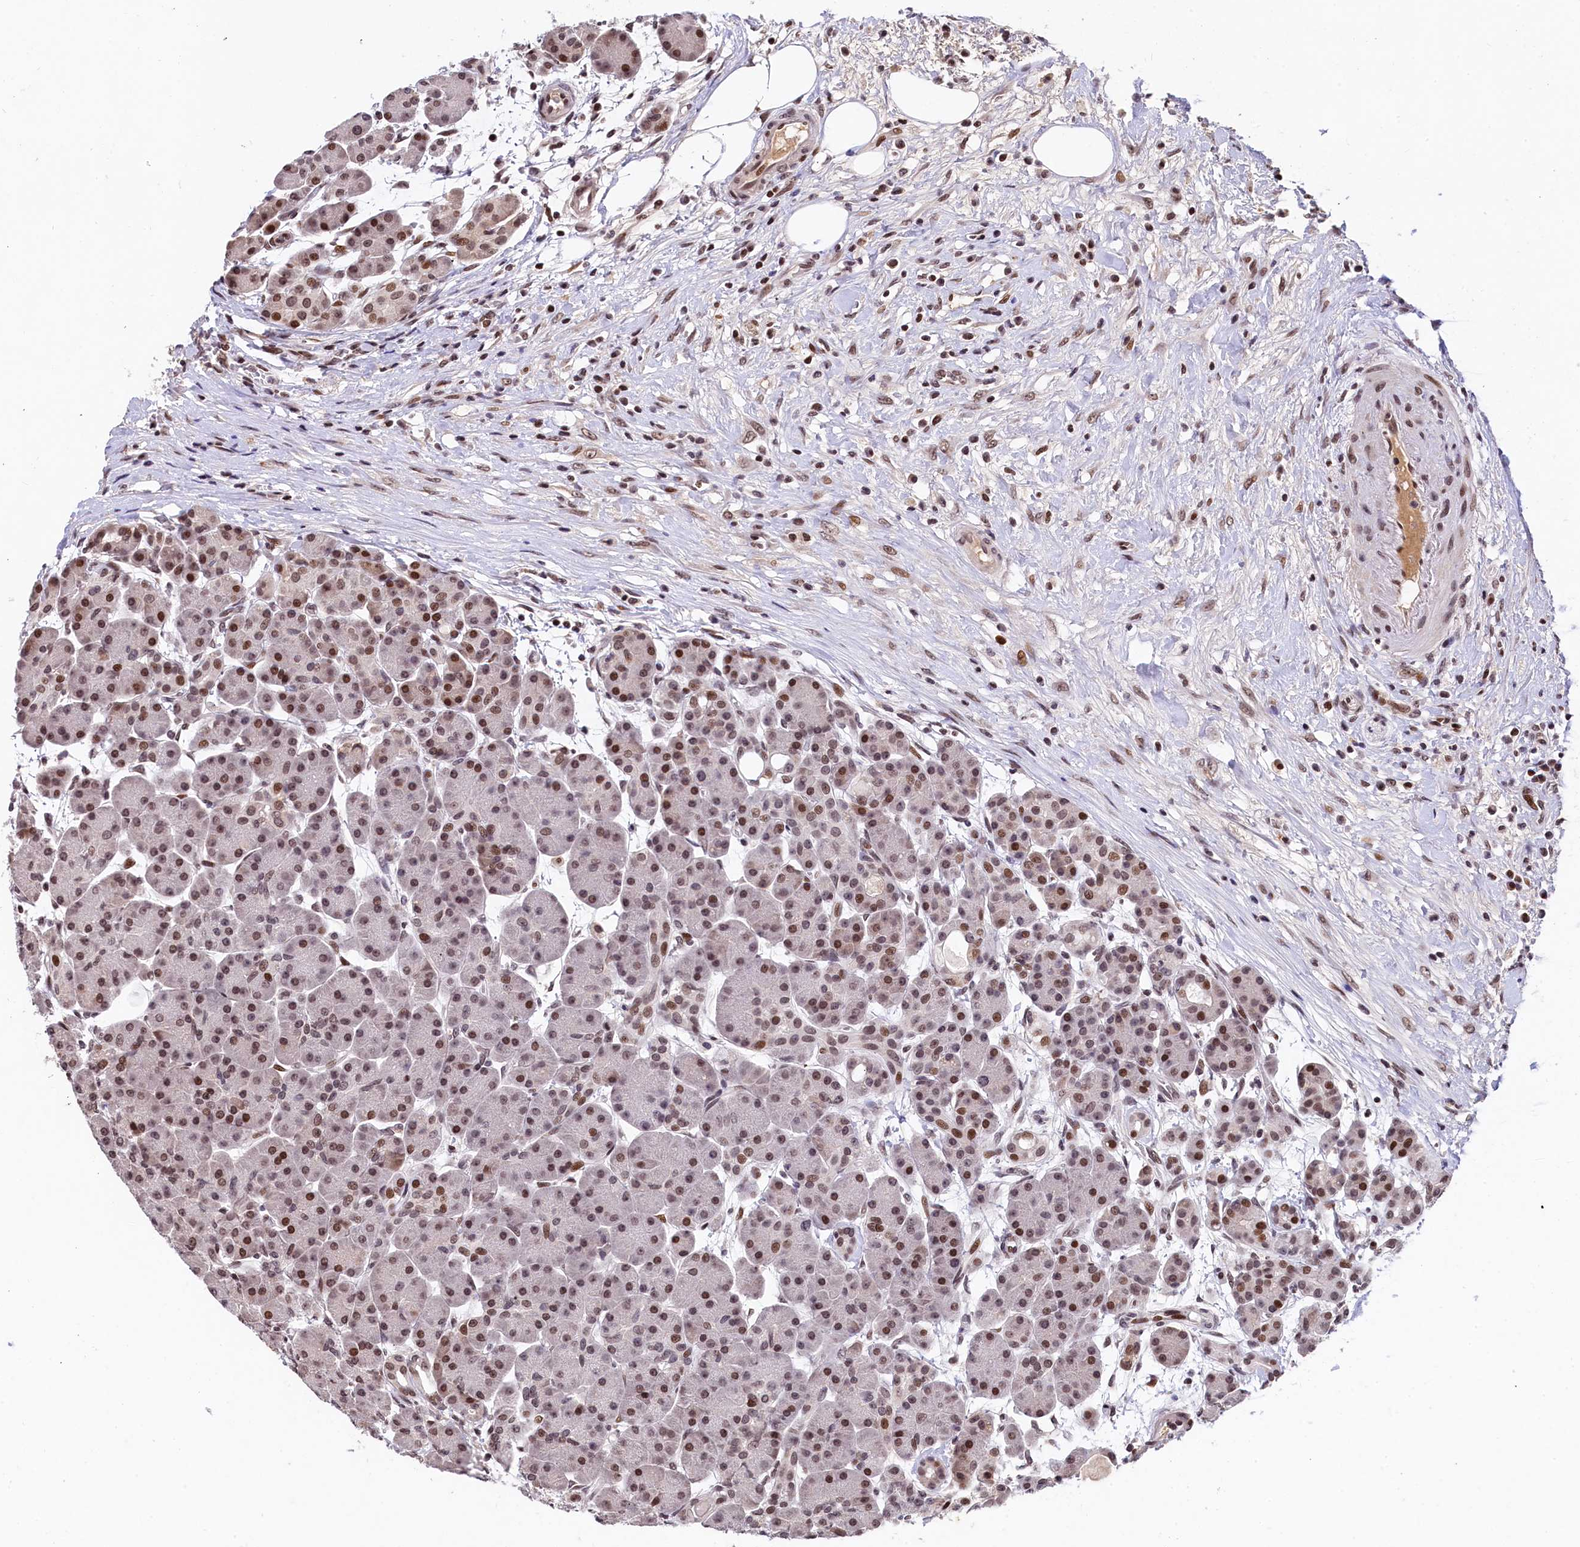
{"staining": {"intensity": "moderate", "quantity": "25%-75%", "location": "nuclear"}, "tissue": "pancreas", "cell_type": "Exocrine glandular cells", "image_type": "normal", "snomed": [{"axis": "morphology", "description": "Normal tissue, NOS"}, {"axis": "topography", "description": "Pancreas"}], "caption": "The immunohistochemical stain shows moderate nuclear expression in exocrine glandular cells of unremarkable pancreas.", "gene": "FAM217B", "patient": {"sex": "male", "age": 63}}